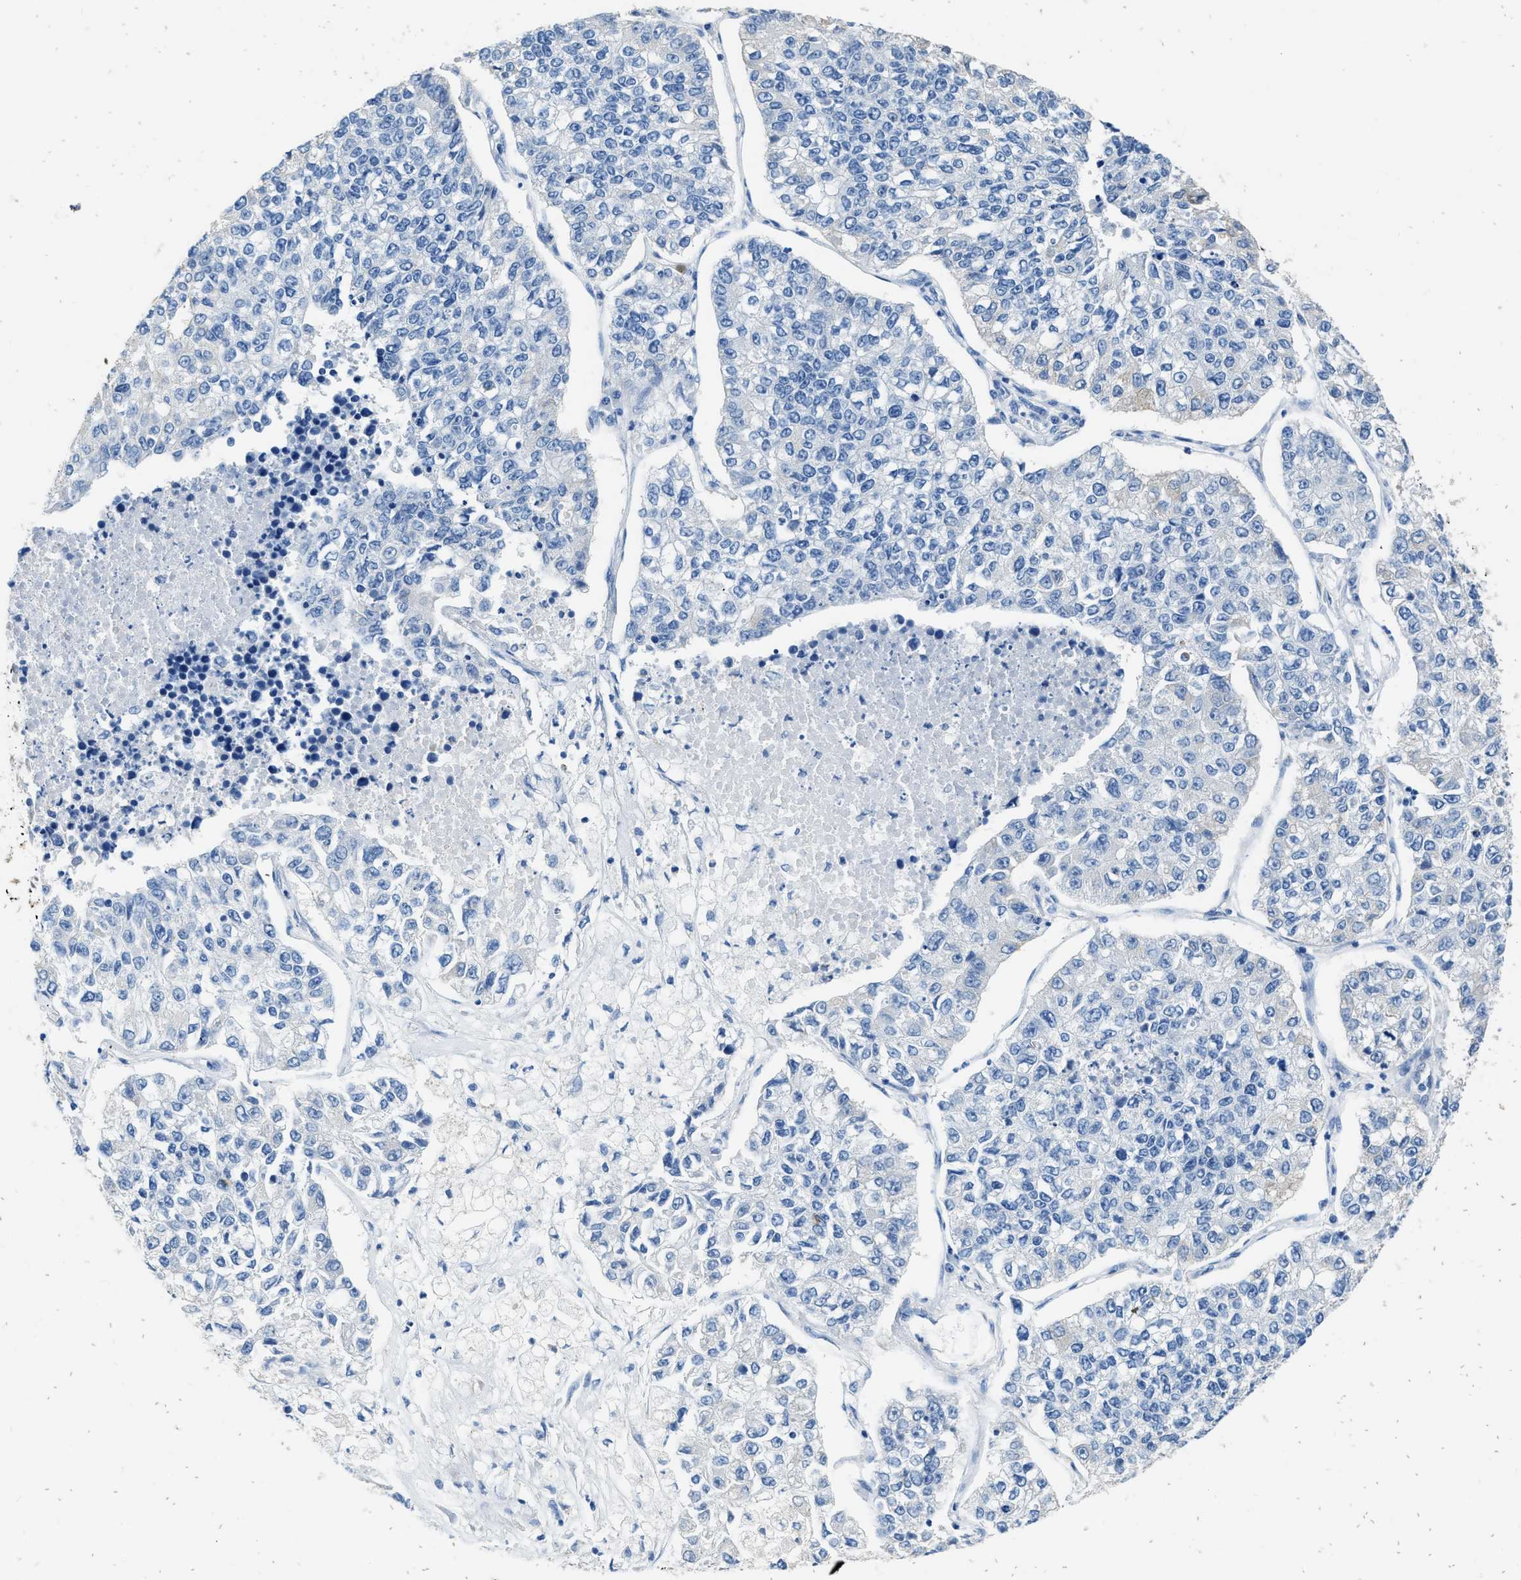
{"staining": {"intensity": "negative", "quantity": "none", "location": "none"}, "tissue": "lung cancer", "cell_type": "Tumor cells", "image_type": "cancer", "snomed": [{"axis": "morphology", "description": "Adenocarcinoma, NOS"}, {"axis": "topography", "description": "Lung"}], "caption": "An immunohistochemistry (IHC) micrograph of adenocarcinoma (lung) is shown. There is no staining in tumor cells of adenocarcinoma (lung).", "gene": "ZSWIM5", "patient": {"sex": "male", "age": 49}}